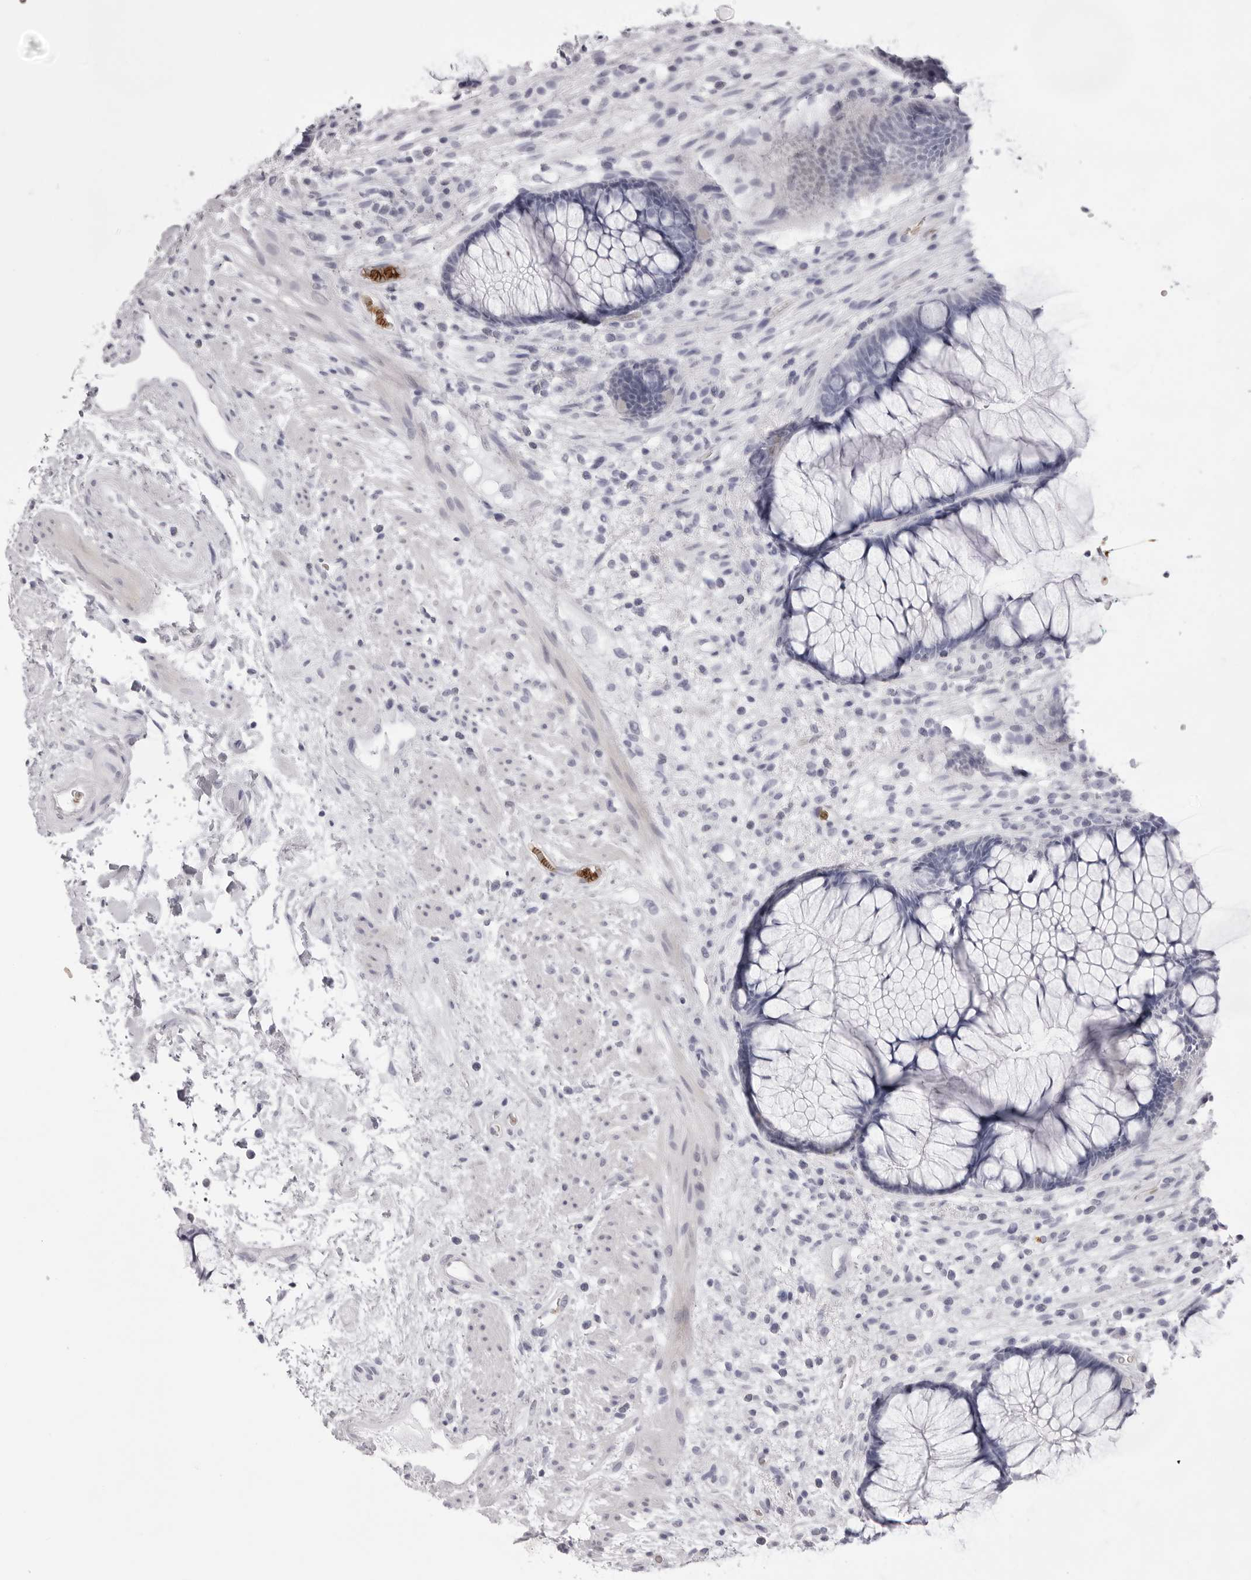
{"staining": {"intensity": "moderate", "quantity": "25%-75%", "location": "cytoplasmic/membranous"}, "tissue": "rectum", "cell_type": "Glandular cells", "image_type": "normal", "snomed": [{"axis": "morphology", "description": "Normal tissue, NOS"}, {"axis": "topography", "description": "Rectum"}], "caption": "A high-resolution photomicrograph shows immunohistochemistry staining of benign rectum, which demonstrates moderate cytoplasmic/membranous positivity in about 25%-75% of glandular cells. The protein is stained brown, and the nuclei are stained in blue (DAB (3,3'-diaminobenzidine) IHC with brightfield microscopy, high magnification).", "gene": "SPTA1", "patient": {"sex": "male", "age": 51}}